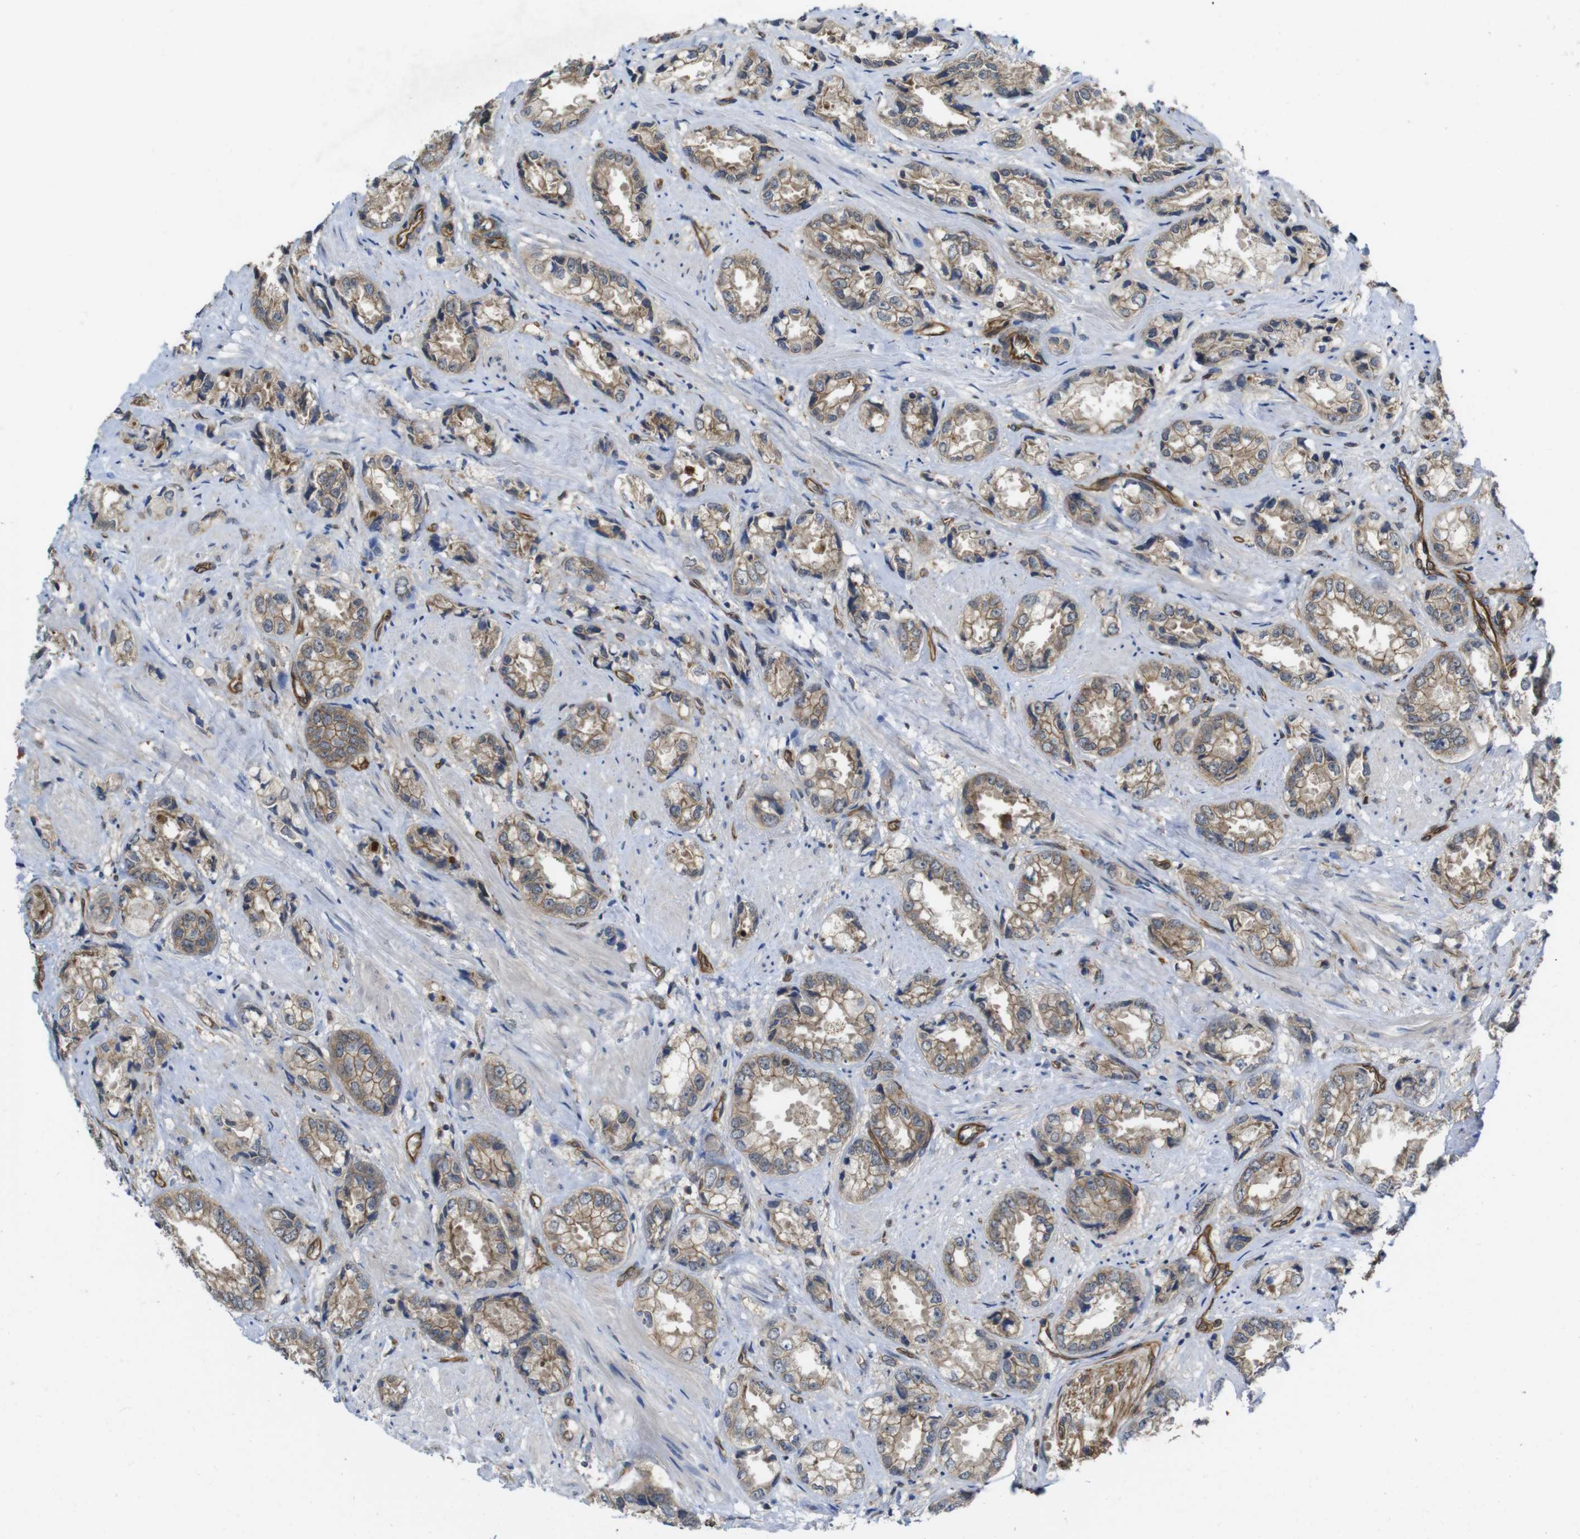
{"staining": {"intensity": "moderate", "quantity": ">75%", "location": "cytoplasmic/membranous"}, "tissue": "prostate cancer", "cell_type": "Tumor cells", "image_type": "cancer", "snomed": [{"axis": "morphology", "description": "Adenocarcinoma, High grade"}, {"axis": "topography", "description": "Prostate"}], "caption": "IHC staining of high-grade adenocarcinoma (prostate), which reveals medium levels of moderate cytoplasmic/membranous positivity in about >75% of tumor cells indicating moderate cytoplasmic/membranous protein staining. The staining was performed using DAB (brown) for protein detection and nuclei were counterstained in hematoxylin (blue).", "gene": "ZDHHC5", "patient": {"sex": "male", "age": 61}}